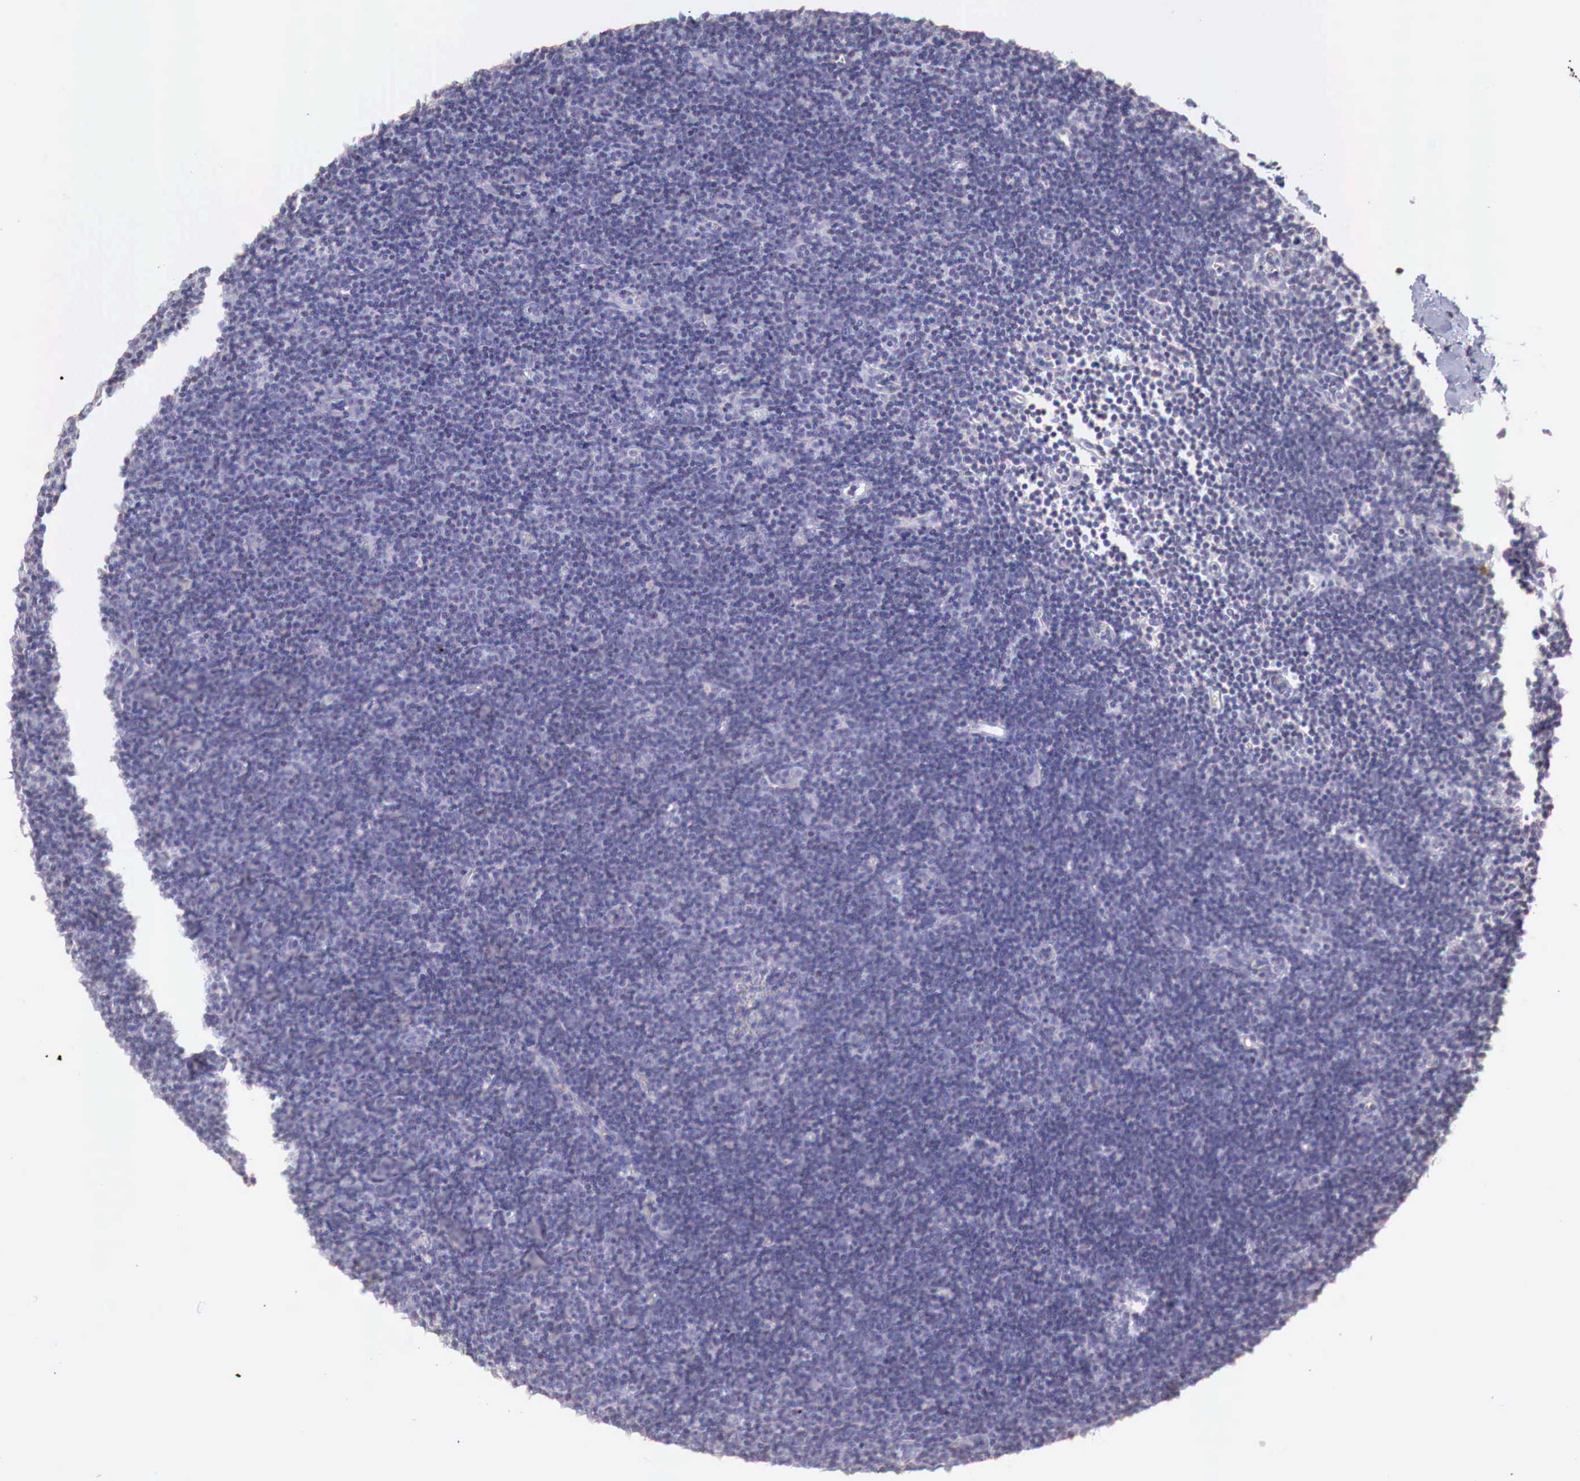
{"staining": {"intensity": "negative", "quantity": "none", "location": "none"}, "tissue": "lymphoma", "cell_type": "Tumor cells", "image_type": "cancer", "snomed": [{"axis": "morphology", "description": "Malignant lymphoma, non-Hodgkin's type, Low grade"}, {"axis": "topography", "description": "Lymph node"}], "caption": "Lymphoma was stained to show a protein in brown. There is no significant expression in tumor cells.", "gene": "XPNPEP2", "patient": {"sex": "male", "age": 57}}